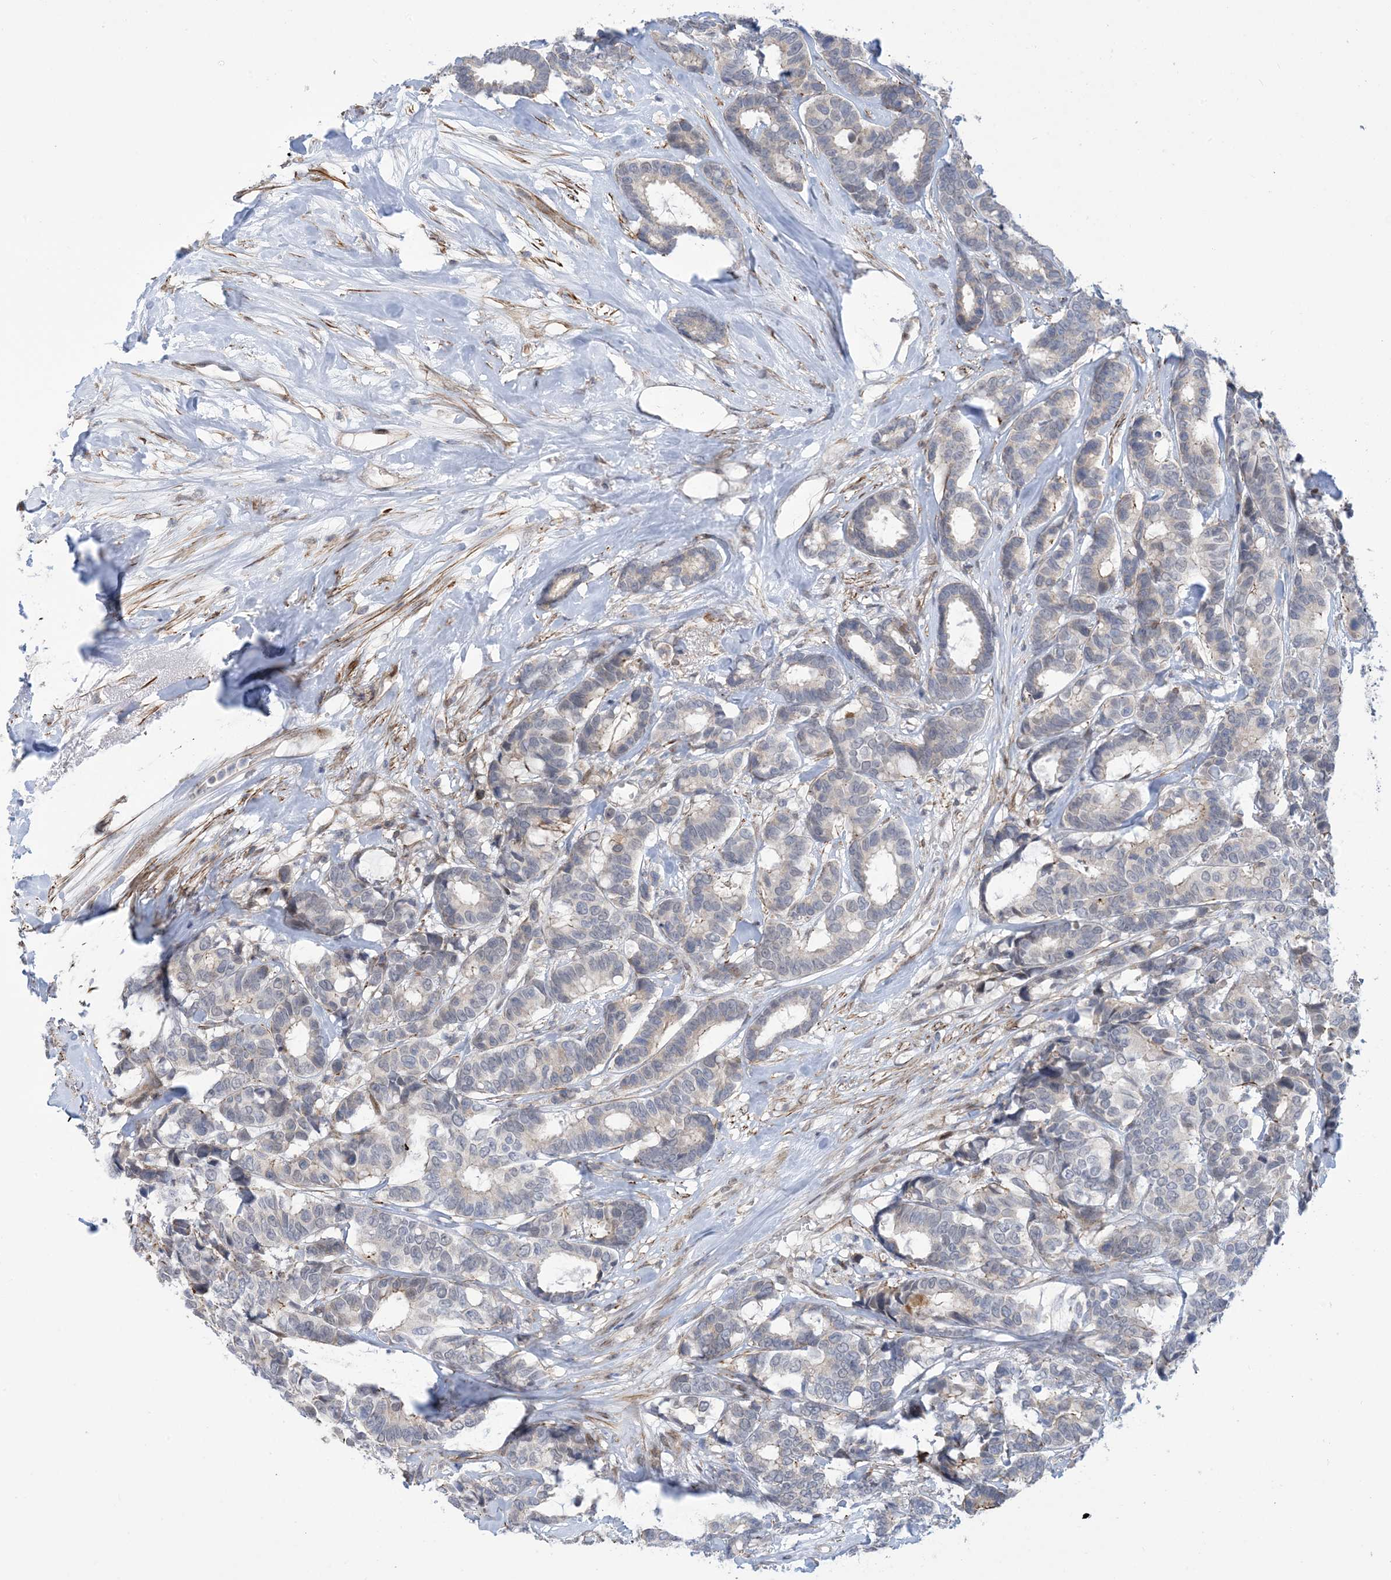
{"staining": {"intensity": "negative", "quantity": "none", "location": "none"}, "tissue": "breast cancer", "cell_type": "Tumor cells", "image_type": "cancer", "snomed": [{"axis": "morphology", "description": "Duct carcinoma"}, {"axis": "topography", "description": "Breast"}], "caption": "High magnification brightfield microscopy of breast cancer stained with DAB (brown) and counterstained with hematoxylin (blue): tumor cells show no significant staining. Brightfield microscopy of immunohistochemistry stained with DAB (3,3'-diaminobenzidine) (brown) and hematoxylin (blue), captured at high magnification.", "gene": "ZNF8", "patient": {"sex": "female", "age": 87}}